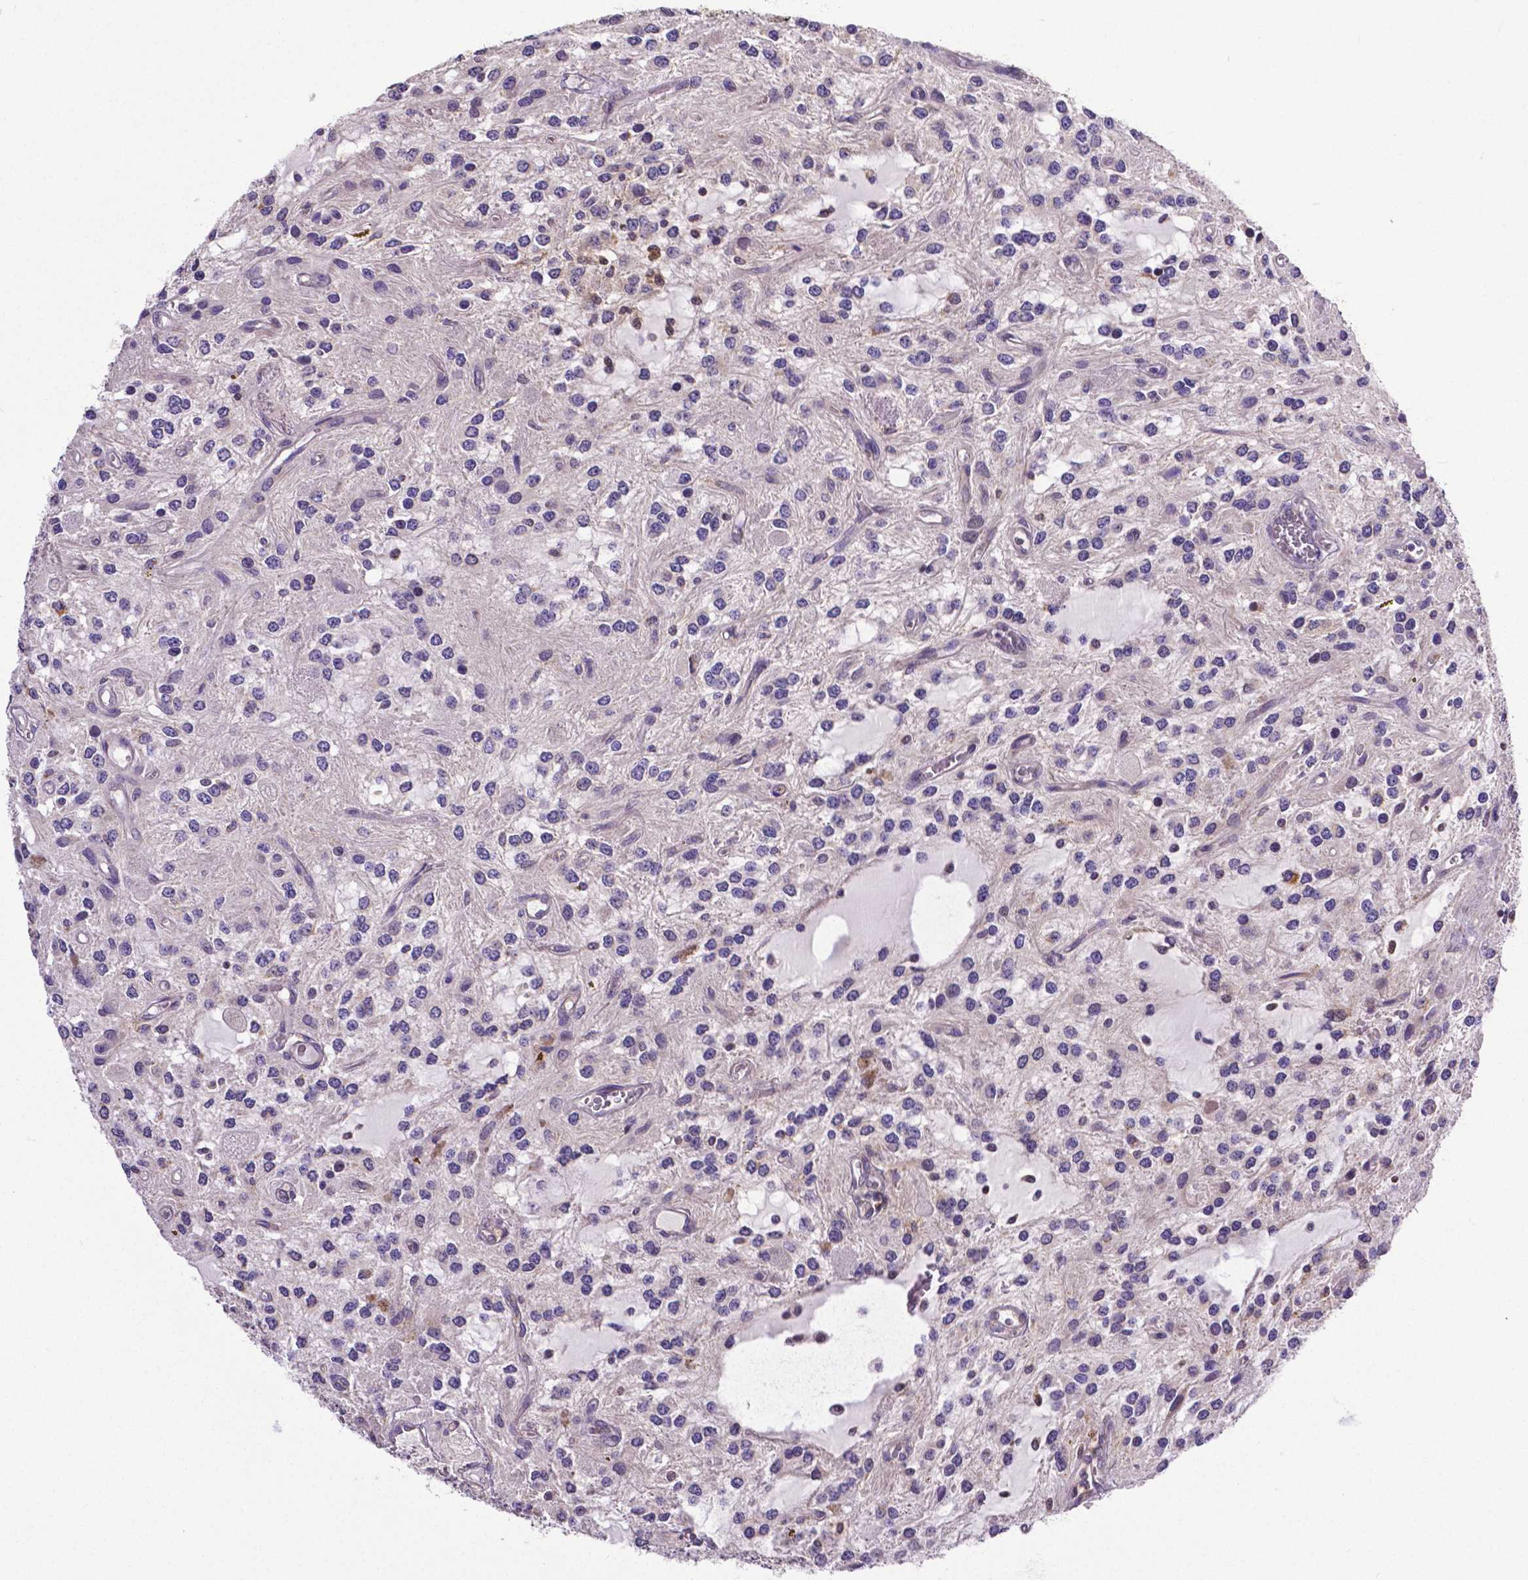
{"staining": {"intensity": "negative", "quantity": "none", "location": "none"}, "tissue": "glioma", "cell_type": "Tumor cells", "image_type": "cancer", "snomed": [{"axis": "morphology", "description": "Glioma, malignant, Low grade"}, {"axis": "topography", "description": "Cerebellum"}], "caption": "There is no significant staining in tumor cells of low-grade glioma (malignant).", "gene": "MCL1", "patient": {"sex": "female", "age": 14}}